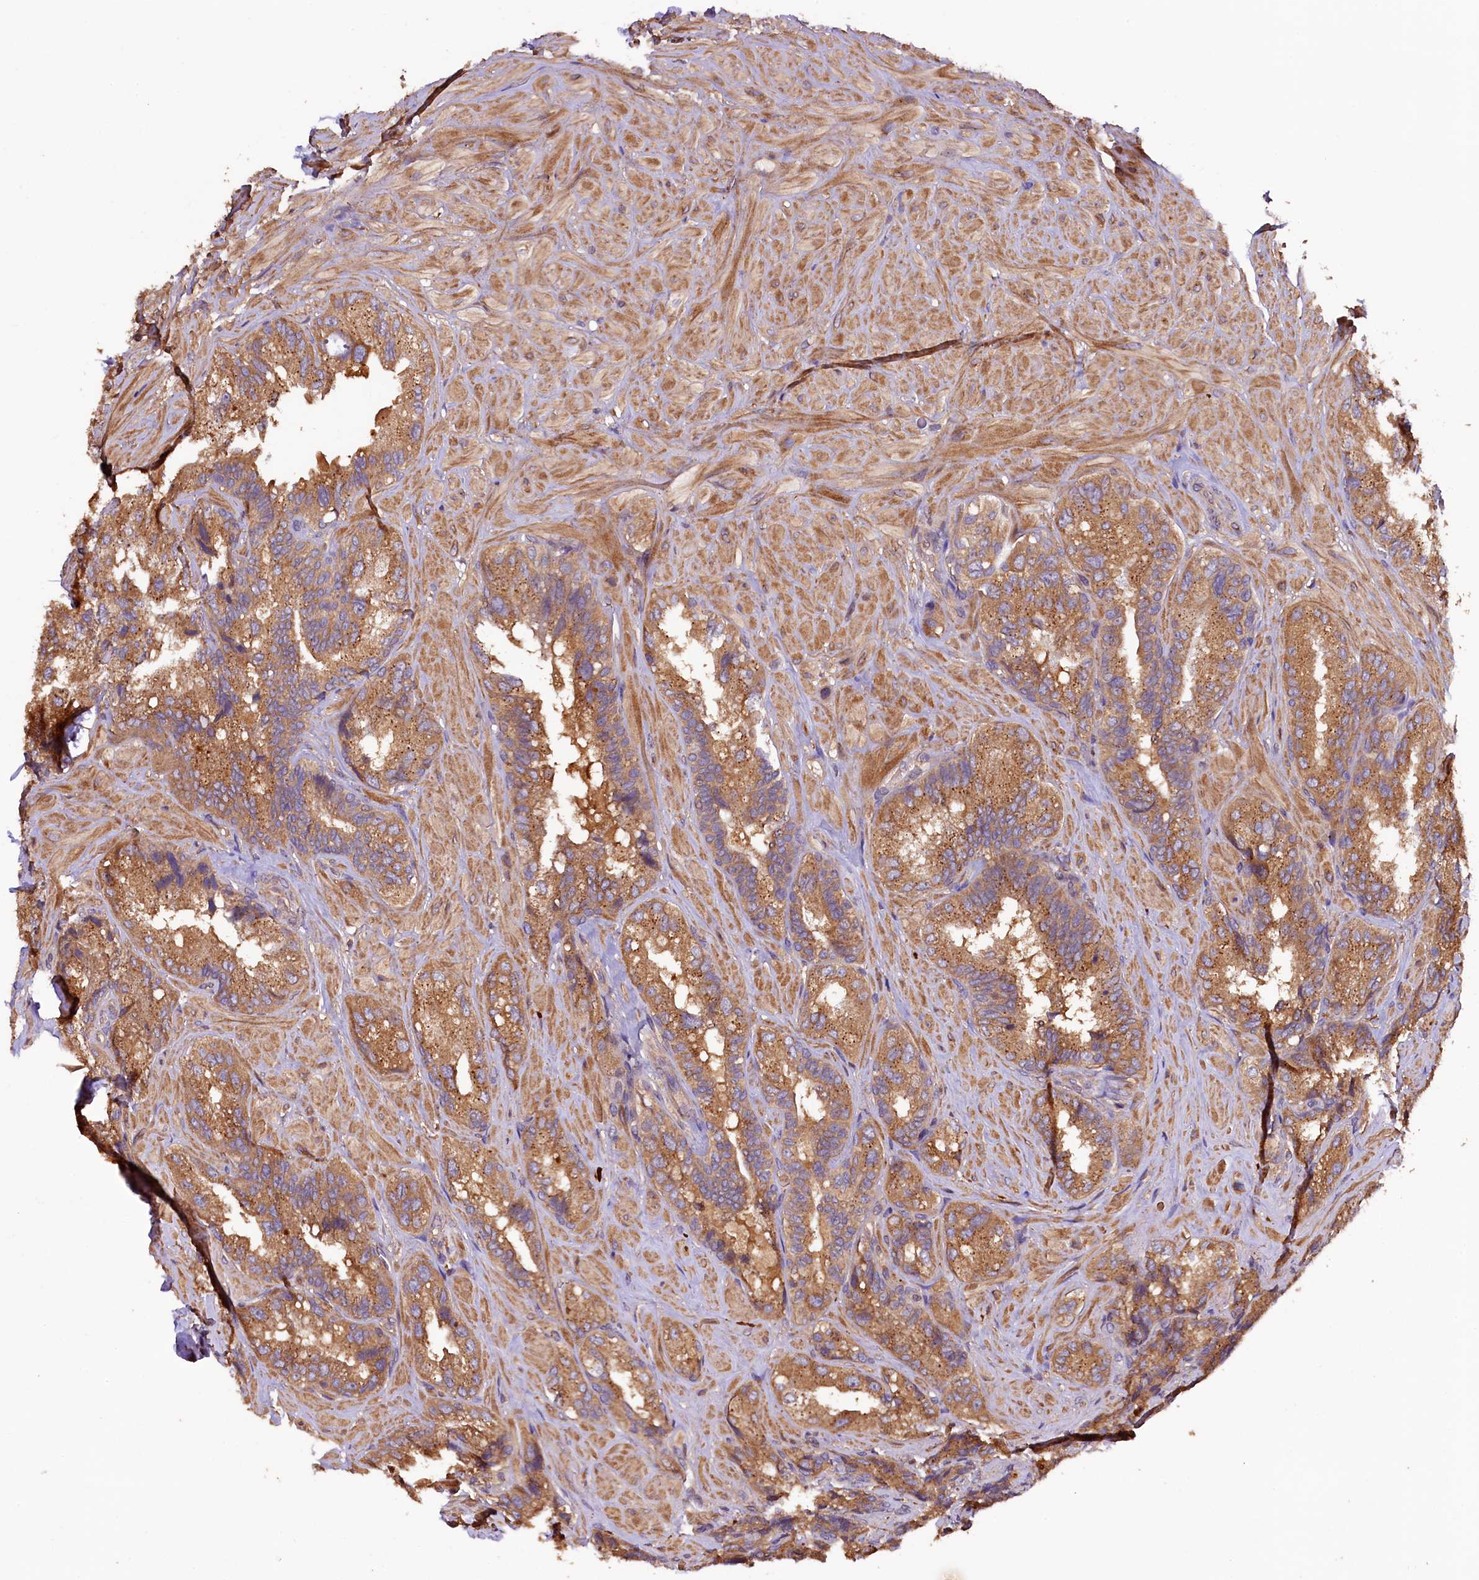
{"staining": {"intensity": "moderate", "quantity": ">75%", "location": "cytoplasmic/membranous"}, "tissue": "seminal vesicle", "cell_type": "Glandular cells", "image_type": "normal", "snomed": [{"axis": "morphology", "description": "Normal tissue, NOS"}, {"axis": "topography", "description": "Prostate and seminal vesicle, NOS"}, {"axis": "topography", "description": "Prostate"}, {"axis": "topography", "description": "Seminal veicle"}], "caption": "Normal seminal vesicle was stained to show a protein in brown. There is medium levels of moderate cytoplasmic/membranous staining in about >75% of glandular cells.", "gene": "KLC2", "patient": {"sex": "male", "age": 67}}